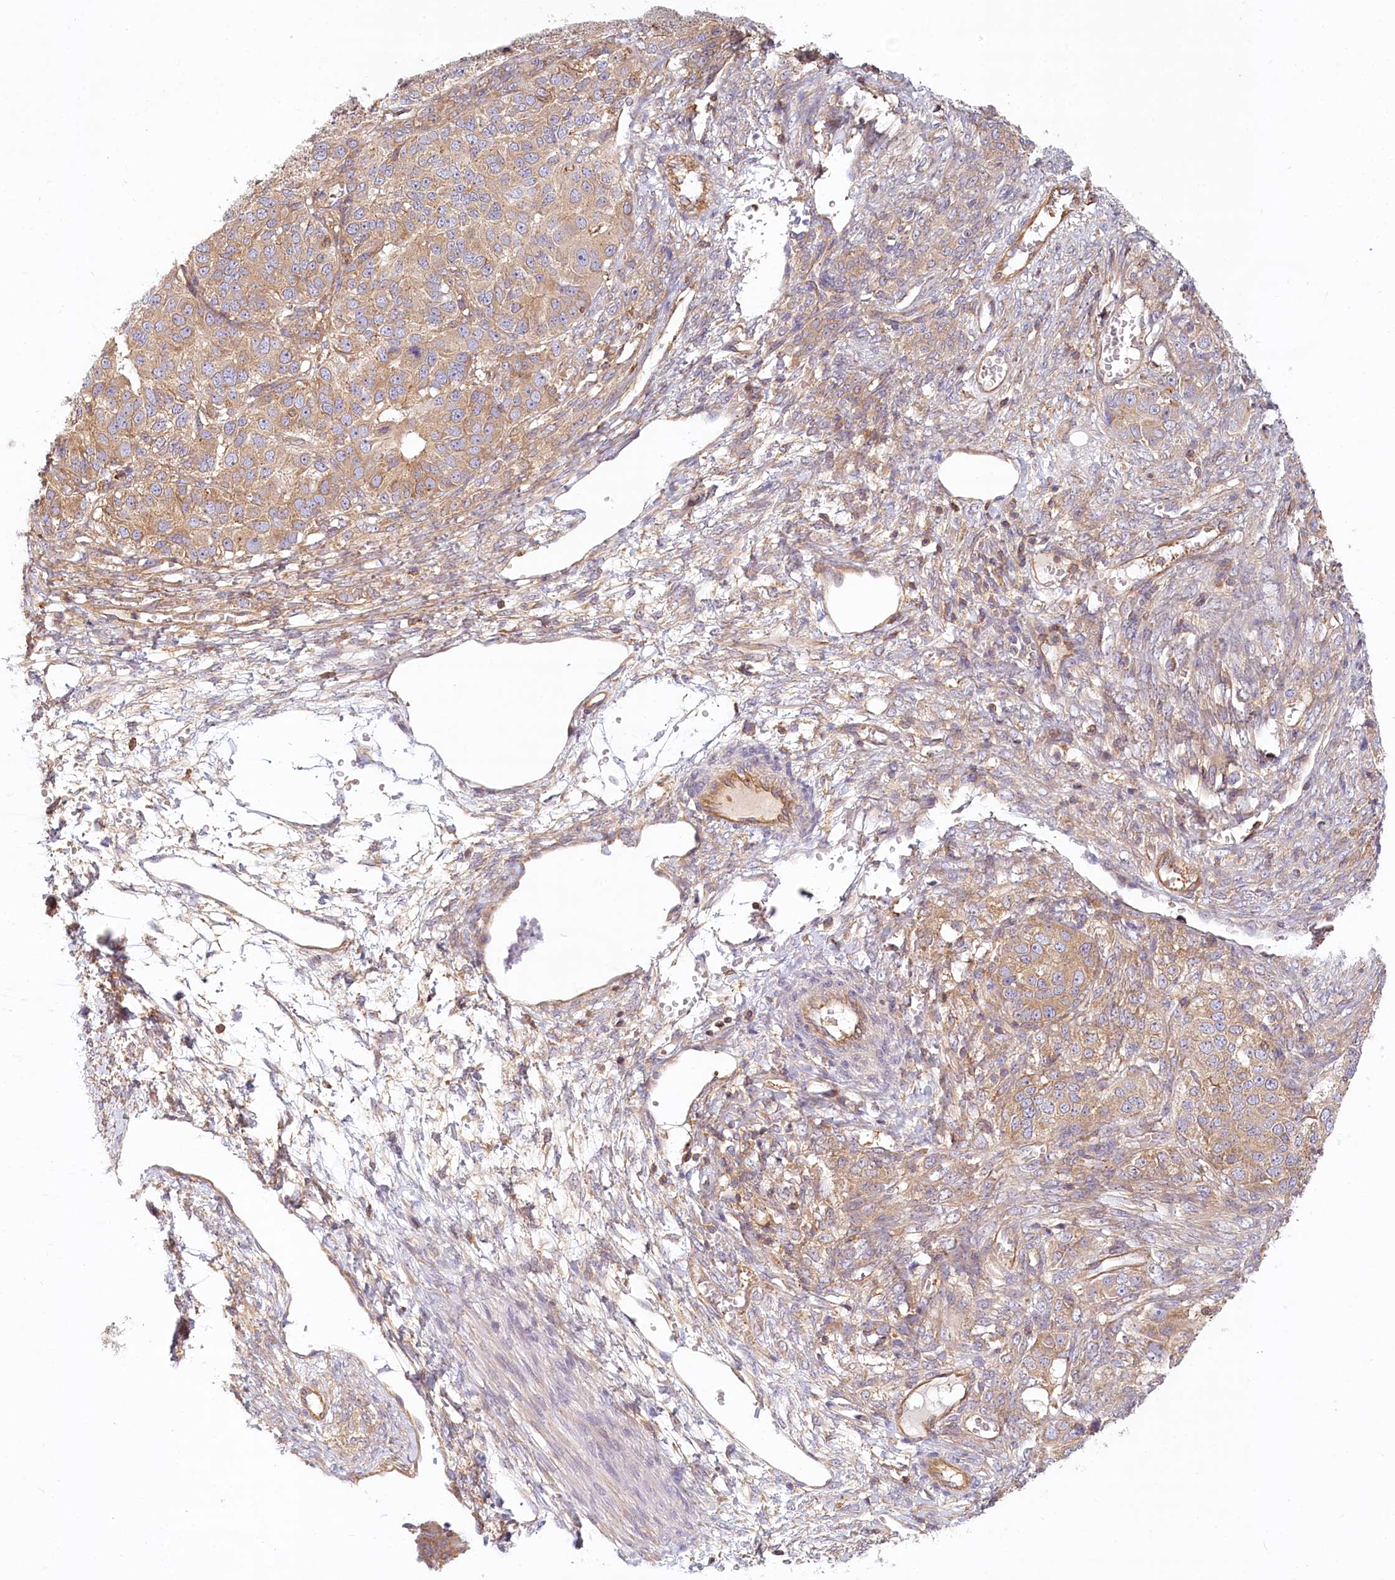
{"staining": {"intensity": "weak", "quantity": "25%-75%", "location": "cytoplasmic/membranous"}, "tissue": "ovarian cancer", "cell_type": "Tumor cells", "image_type": "cancer", "snomed": [{"axis": "morphology", "description": "Carcinoma, endometroid"}, {"axis": "topography", "description": "Ovary"}], "caption": "Endometroid carcinoma (ovarian) stained for a protein (brown) demonstrates weak cytoplasmic/membranous positive staining in about 25%-75% of tumor cells.", "gene": "UMPS", "patient": {"sex": "female", "age": 51}}